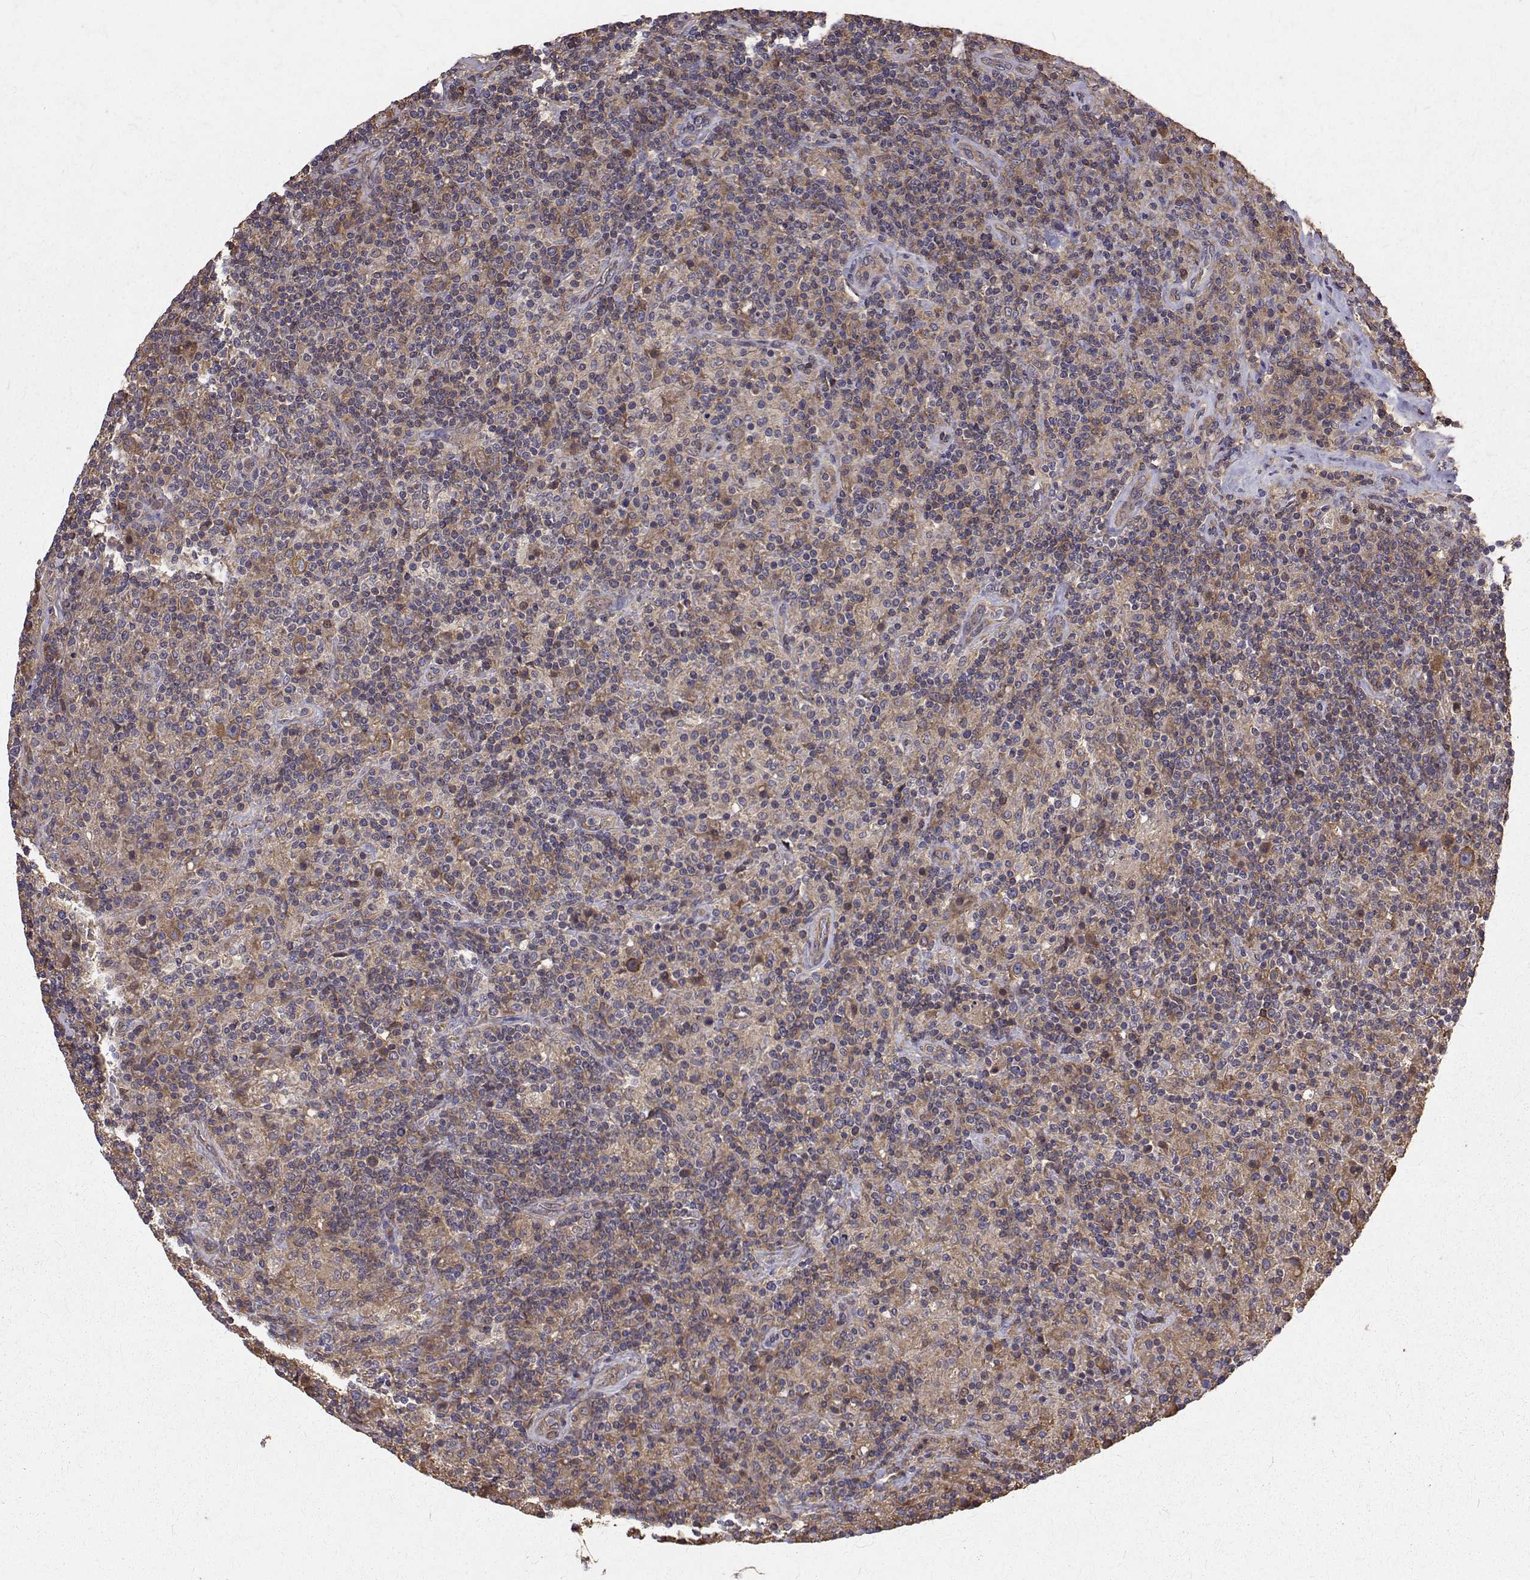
{"staining": {"intensity": "moderate", "quantity": "25%-75%", "location": "cytoplasmic/membranous"}, "tissue": "lymphoma", "cell_type": "Tumor cells", "image_type": "cancer", "snomed": [{"axis": "morphology", "description": "Hodgkin's disease, NOS"}, {"axis": "topography", "description": "Lymph node"}], "caption": "IHC photomicrograph of human lymphoma stained for a protein (brown), which shows medium levels of moderate cytoplasmic/membranous expression in about 25%-75% of tumor cells.", "gene": "FARSB", "patient": {"sex": "male", "age": 70}}